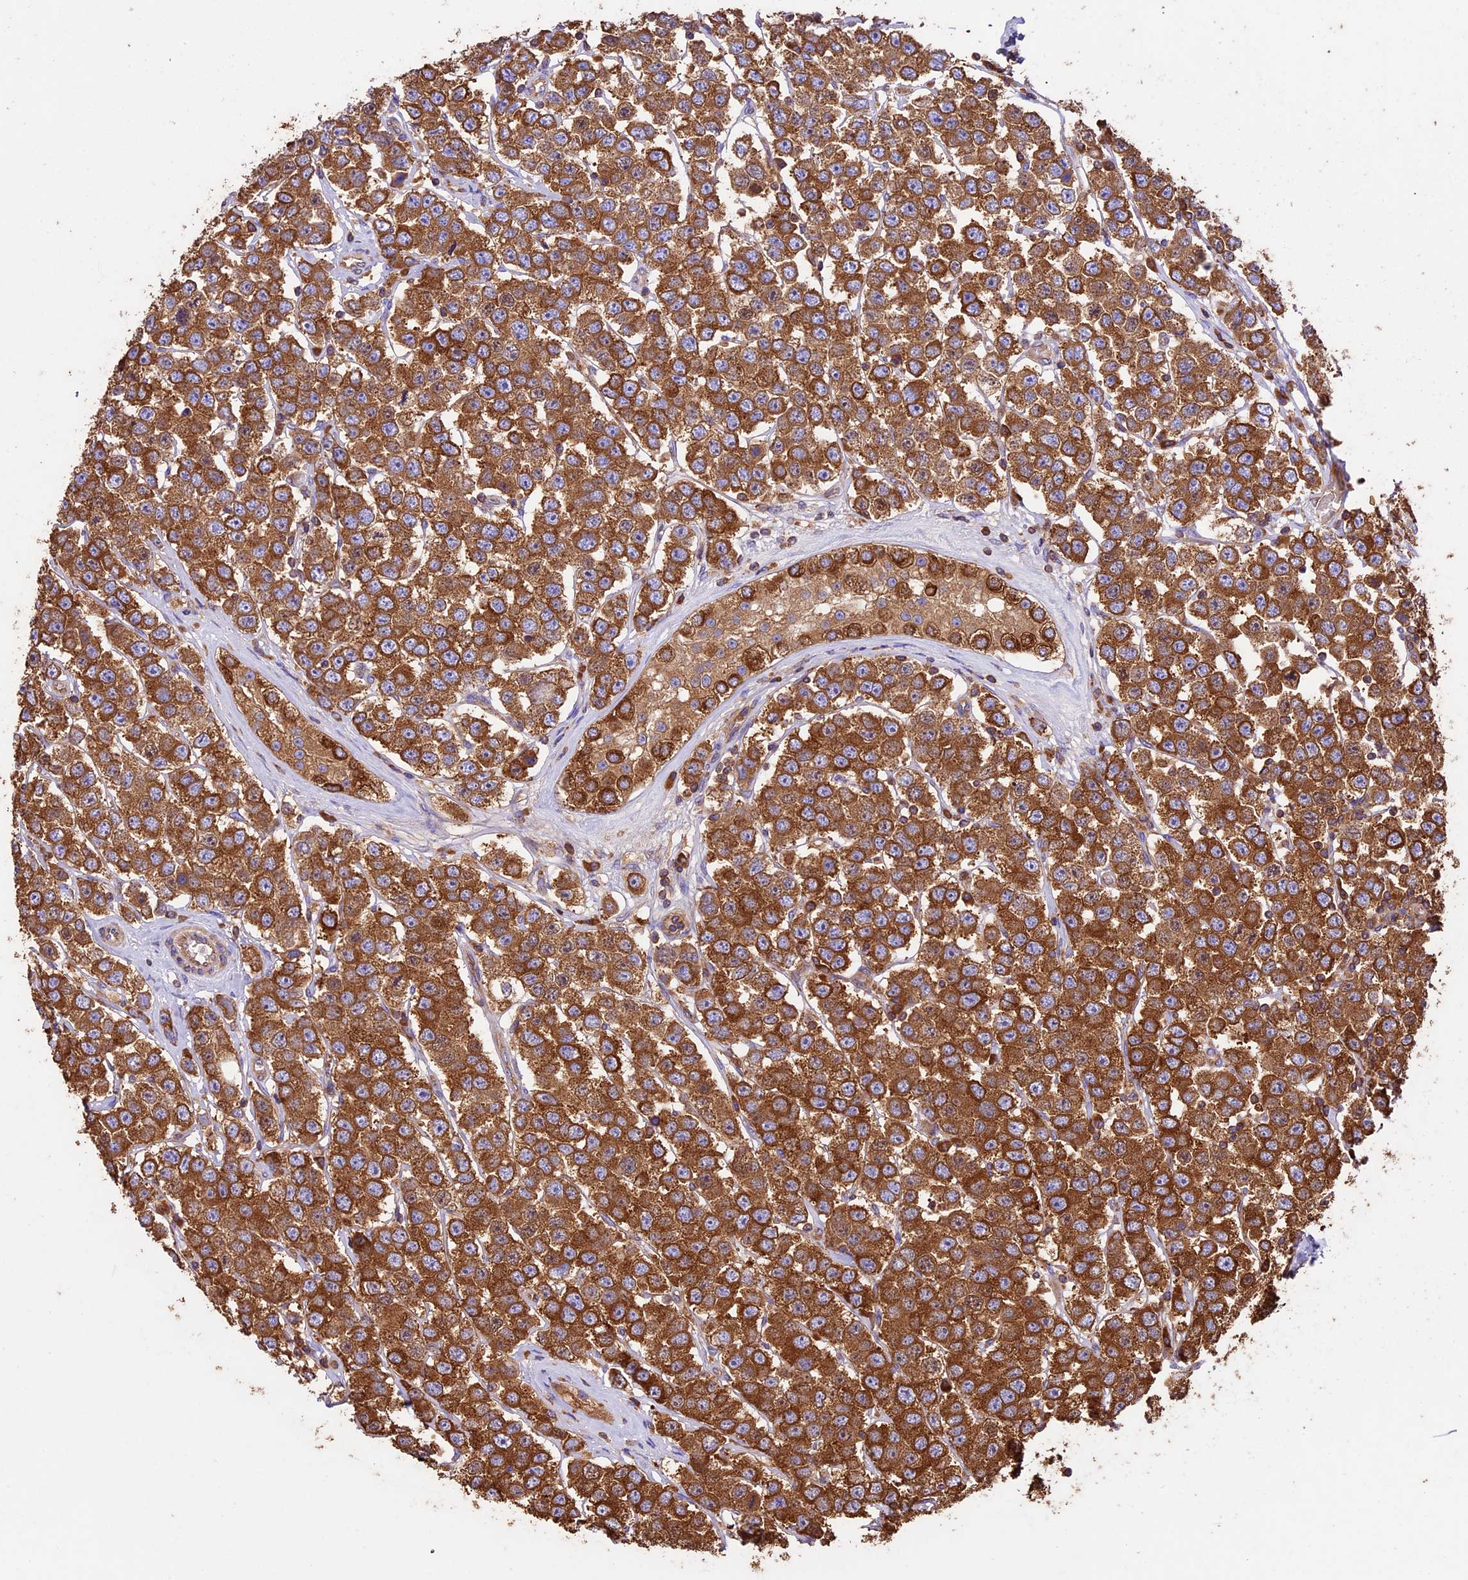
{"staining": {"intensity": "strong", "quantity": ">75%", "location": "cytoplasmic/membranous"}, "tissue": "testis cancer", "cell_type": "Tumor cells", "image_type": "cancer", "snomed": [{"axis": "morphology", "description": "Seminoma, NOS"}, {"axis": "topography", "description": "Testis"}], "caption": "Protein expression analysis of testis cancer (seminoma) exhibits strong cytoplasmic/membranous expression in approximately >75% of tumor cells.", "gene": "KARS1", "patient": {"sex": "male", "age": 28}}